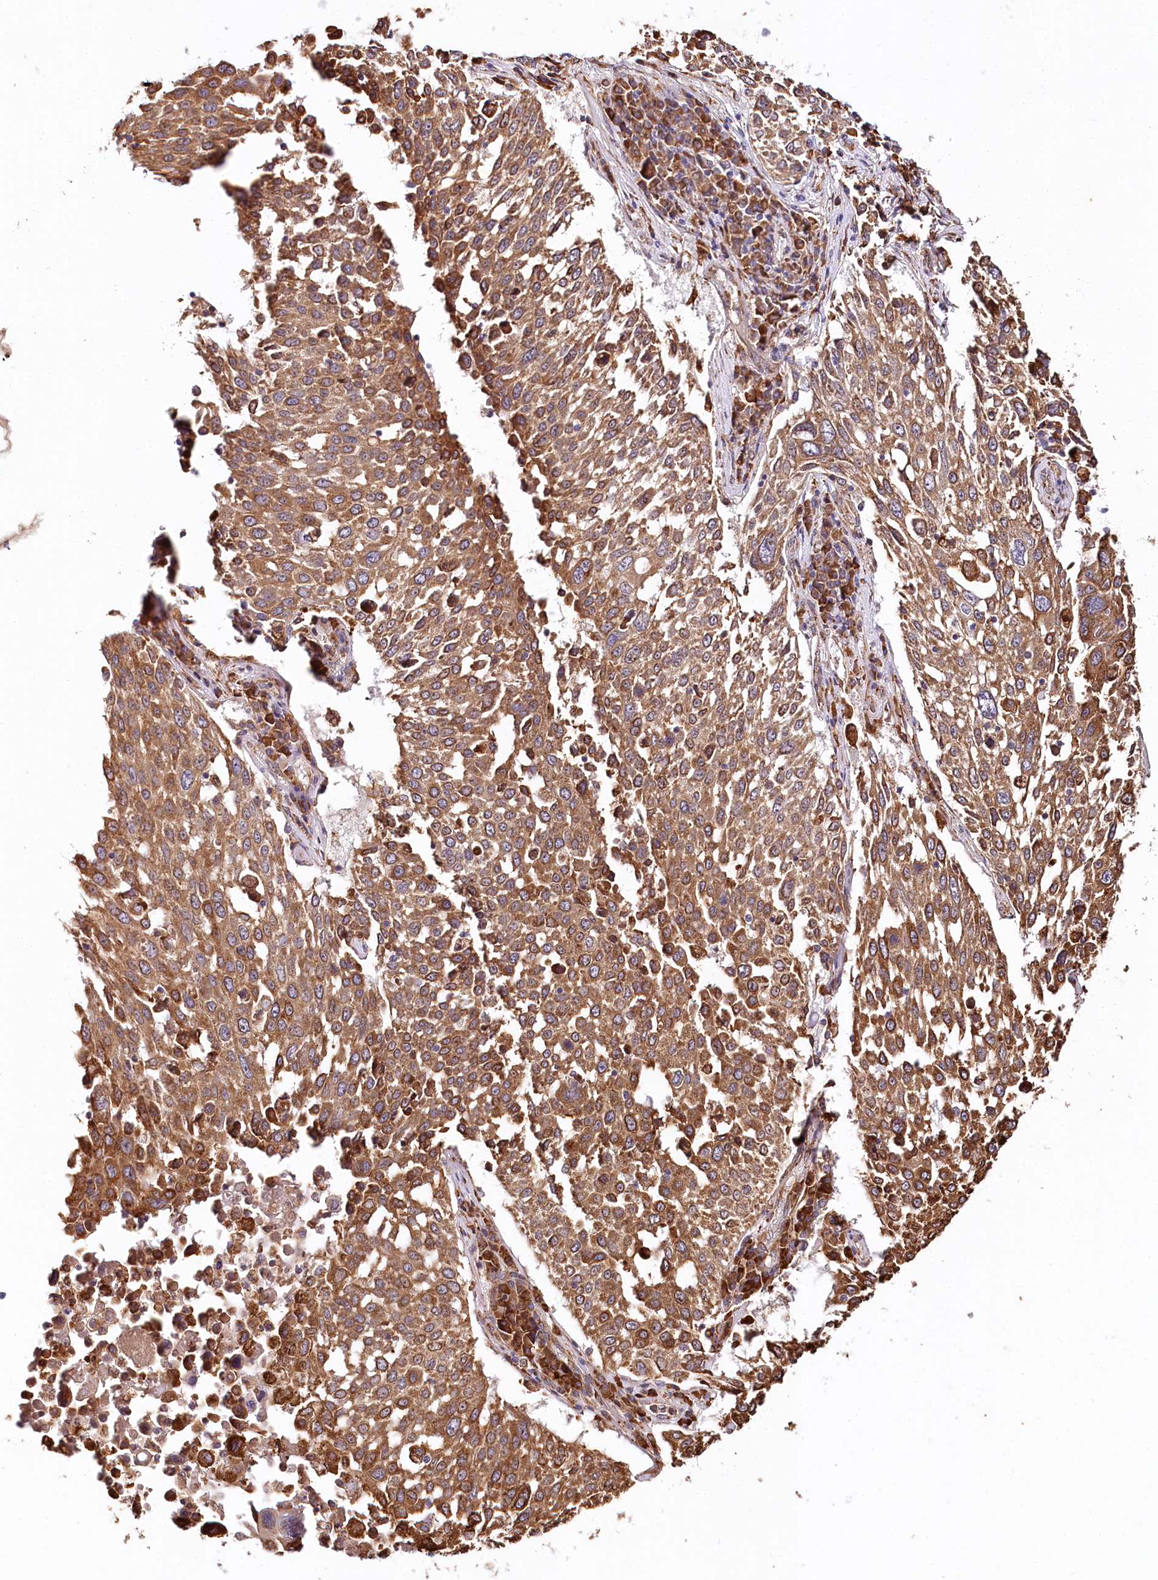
{"staining": {"intensity": "strong", "quantity": ">75%", "location": "cytoplasmic/membranous"}, "tissue": "lung cancer", "cell_type": "Tumor cells", "image_type": "cancer", "snomed": [{"axis": "morphology", "description": "Squamous cell carcinoma, NOS"}, {"axis": "topography", "description": "Lung"}], "caption": "Approximately >75% of tumor cells in human lung cancer exhibit strong cytoplasmic/membranous protein positivity as visualized by brown immunohistochemical staining.", "gene": "VEGFA", "patient": {"sex": "male", "age": 65}}